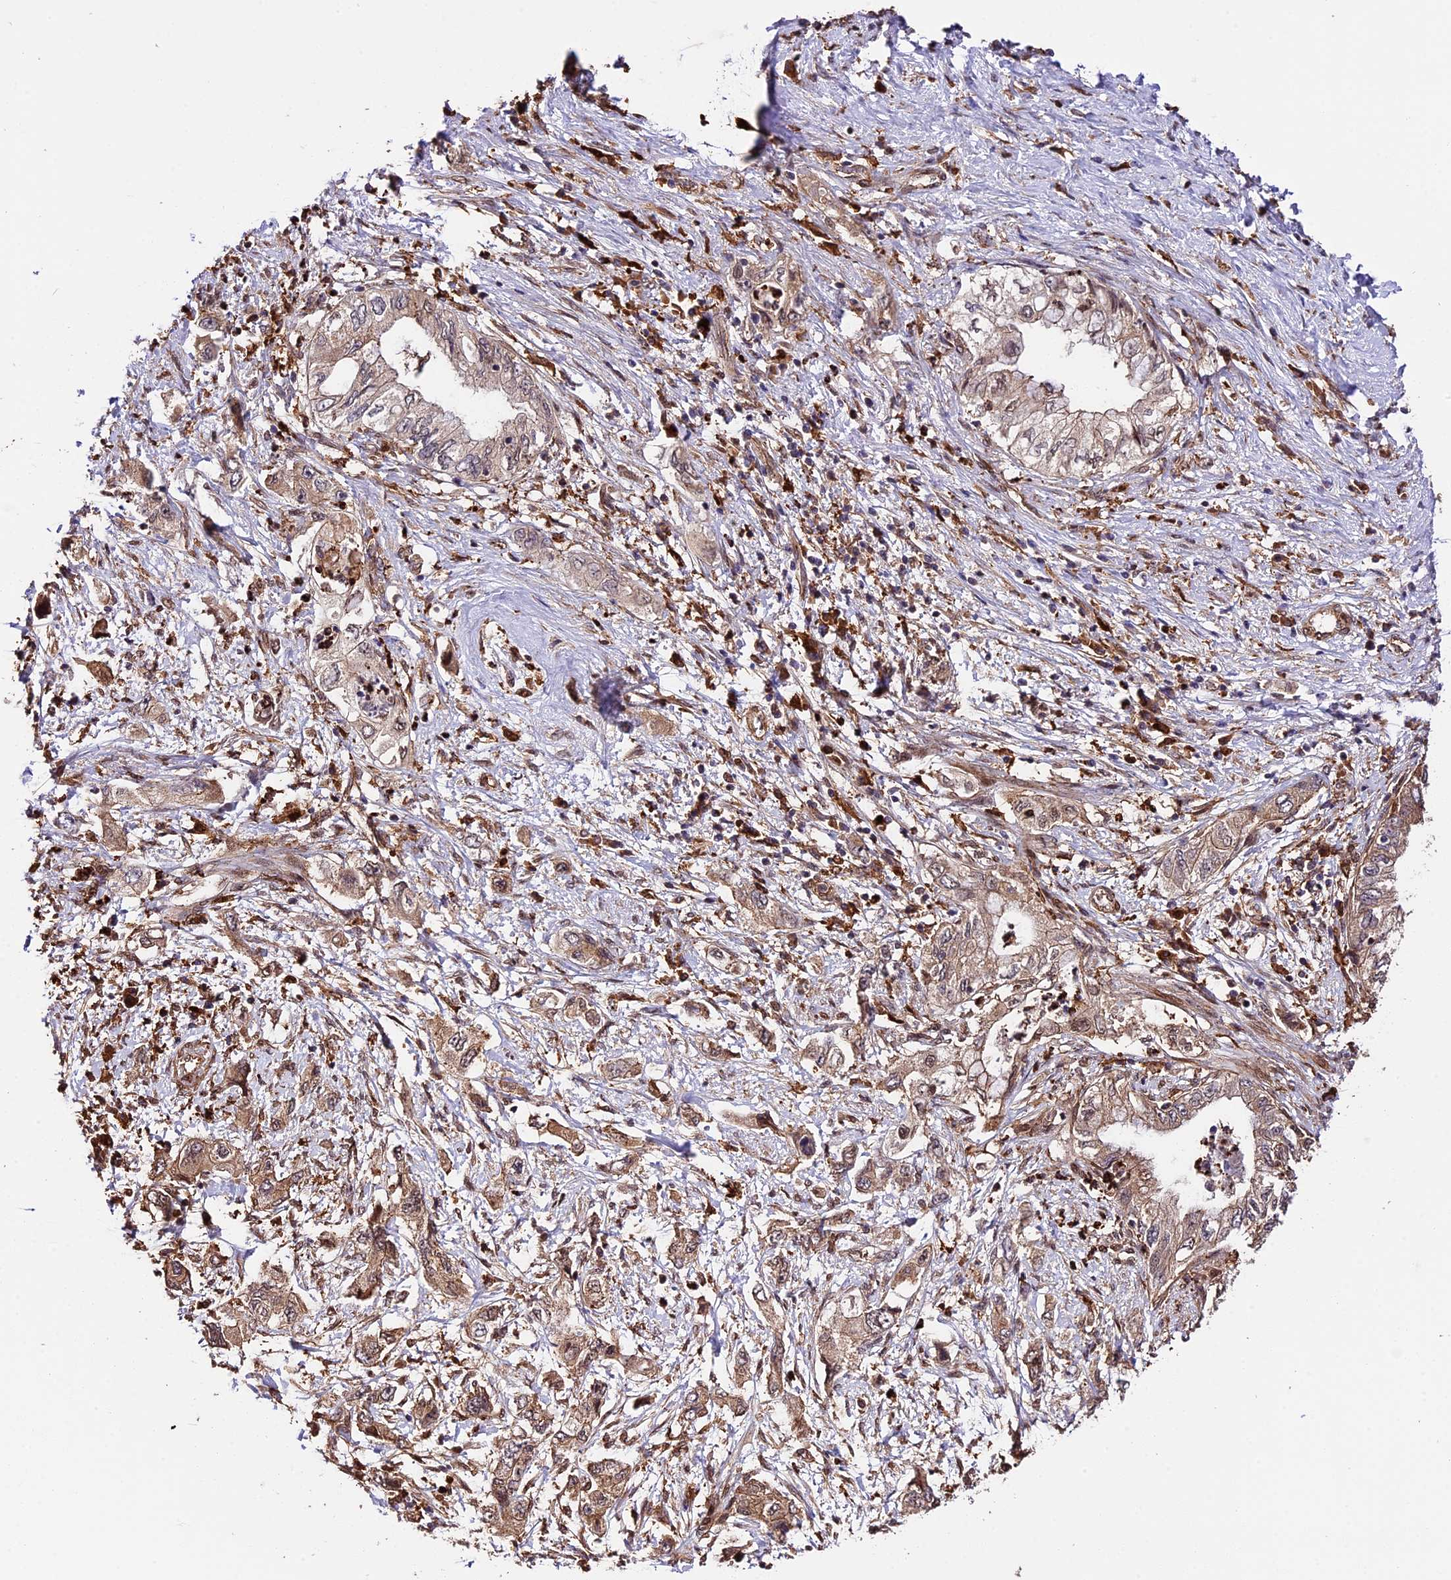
{"staining": {"intensity": "moderate", "quantity": ">75%", "location": "cytoplasmic/membranous"}, "tissue": "pancreatic cancer", "cell_type": "Tumor cells", "image_type": "cancer", "snomed": [{"axis": "morphology", "description": "Adenocarcinoma, NOS"}, {"axis": "topography", "description": "Pancreas"}], "caption": "Pancreatic cancer (adenocarcinoma) stained for a protein demonstrates moderate cytoplasmic/membranous positivity in tumor cells. The protein of interest is shown in brown color, while the nuclei are stained blue.", "gene": "HERPUD1", "patient": {"sex": "female", "age": 73}}